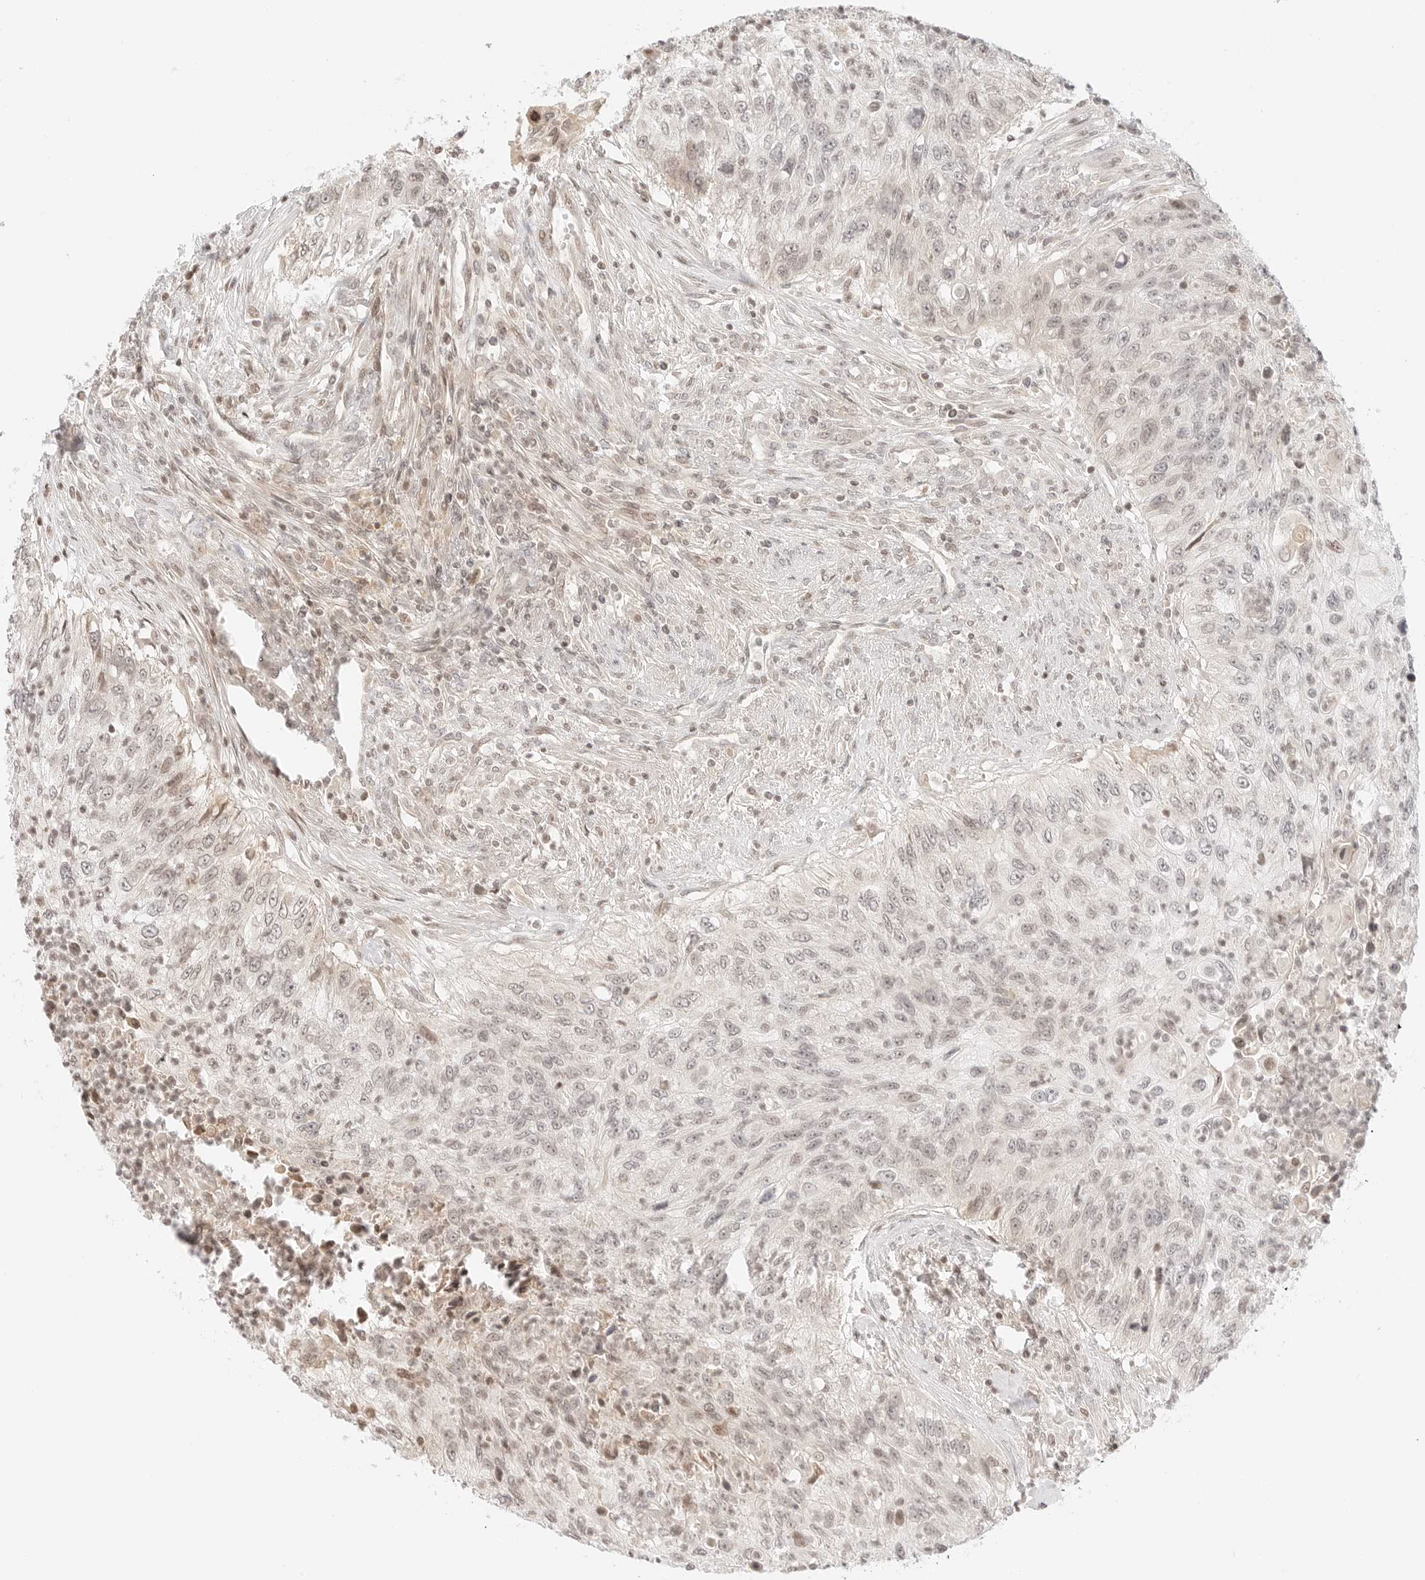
{"staining": {"intensity": "negative", "quantity": "none", "location": "none"}, "tissue": "urothelial cancer", "cell_type": "Tumor cells", "image_type": "cancer", "snomed": [{"axis": "morphology", "description": "Urothelial carcinoma, High grade"}, {"axis": "topography", "description": "Urinary bladder"}], "caption": "Immunohistochemistry (IHC) micrograph of human high-grade urothelial carcinoma stained for a protein (brown), which reveals no staining in tumor cells. (Brightfield microscopy of DAB immunohistochemistry at high magnification).", "gene": "RPS6KL1", "patient": {"sex": "female", "age": 60}}